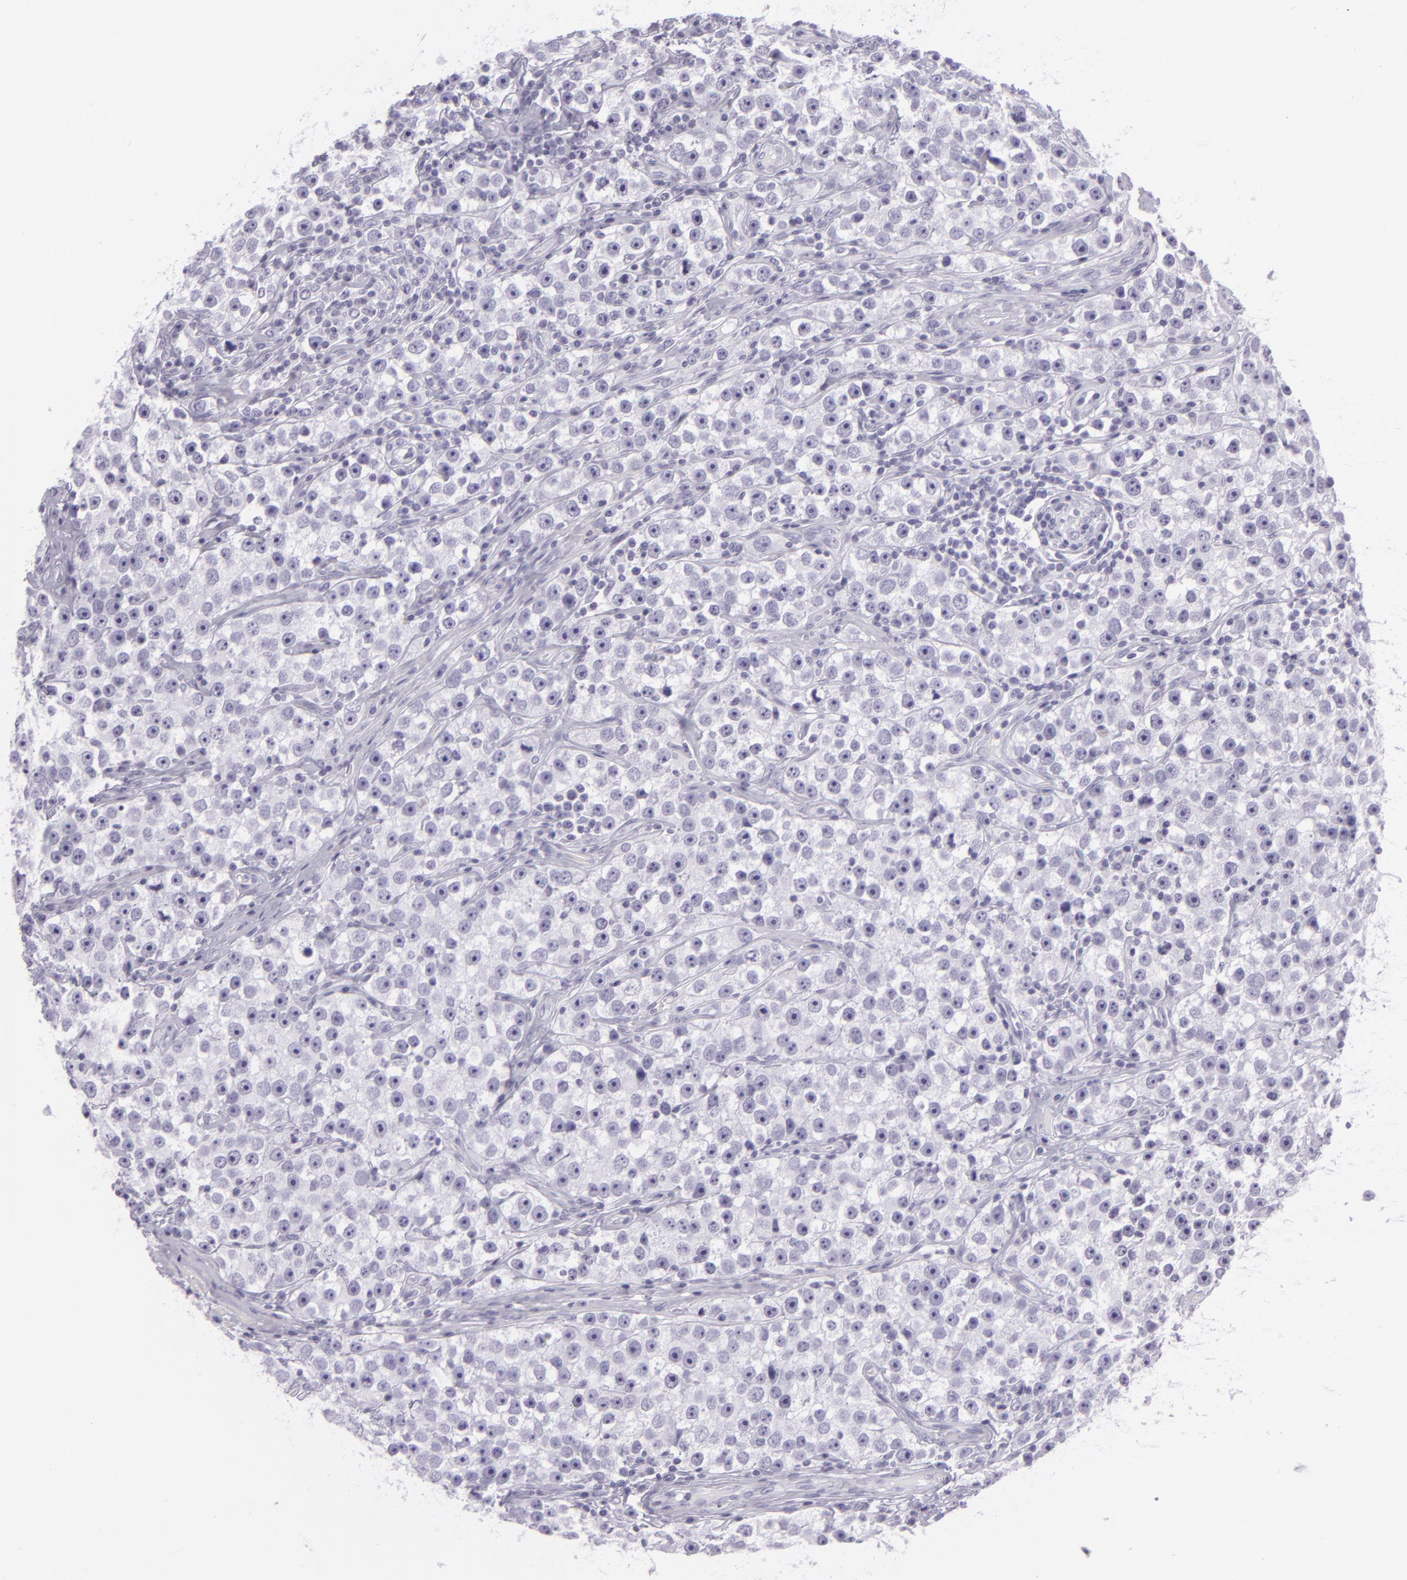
{"staining": {"intensity": "negative", "quantity": "none", "location": "none"}, "tissue": "testis cancer", "cell_type": "Tumor cells", "image_type": "cancer", "snomed": [{"axis": "morphology", "description": "Seminoma, NOS"}, {"axis": "topography", "description": "Testis"}], "caption": "Human testis cancer (seminoma) stained for a protein using immunohistochemistry (IHC) exhibits no staining in tumor cells.", "gene": "MUC6", "patient": {"sex": "male", "age": 32}}